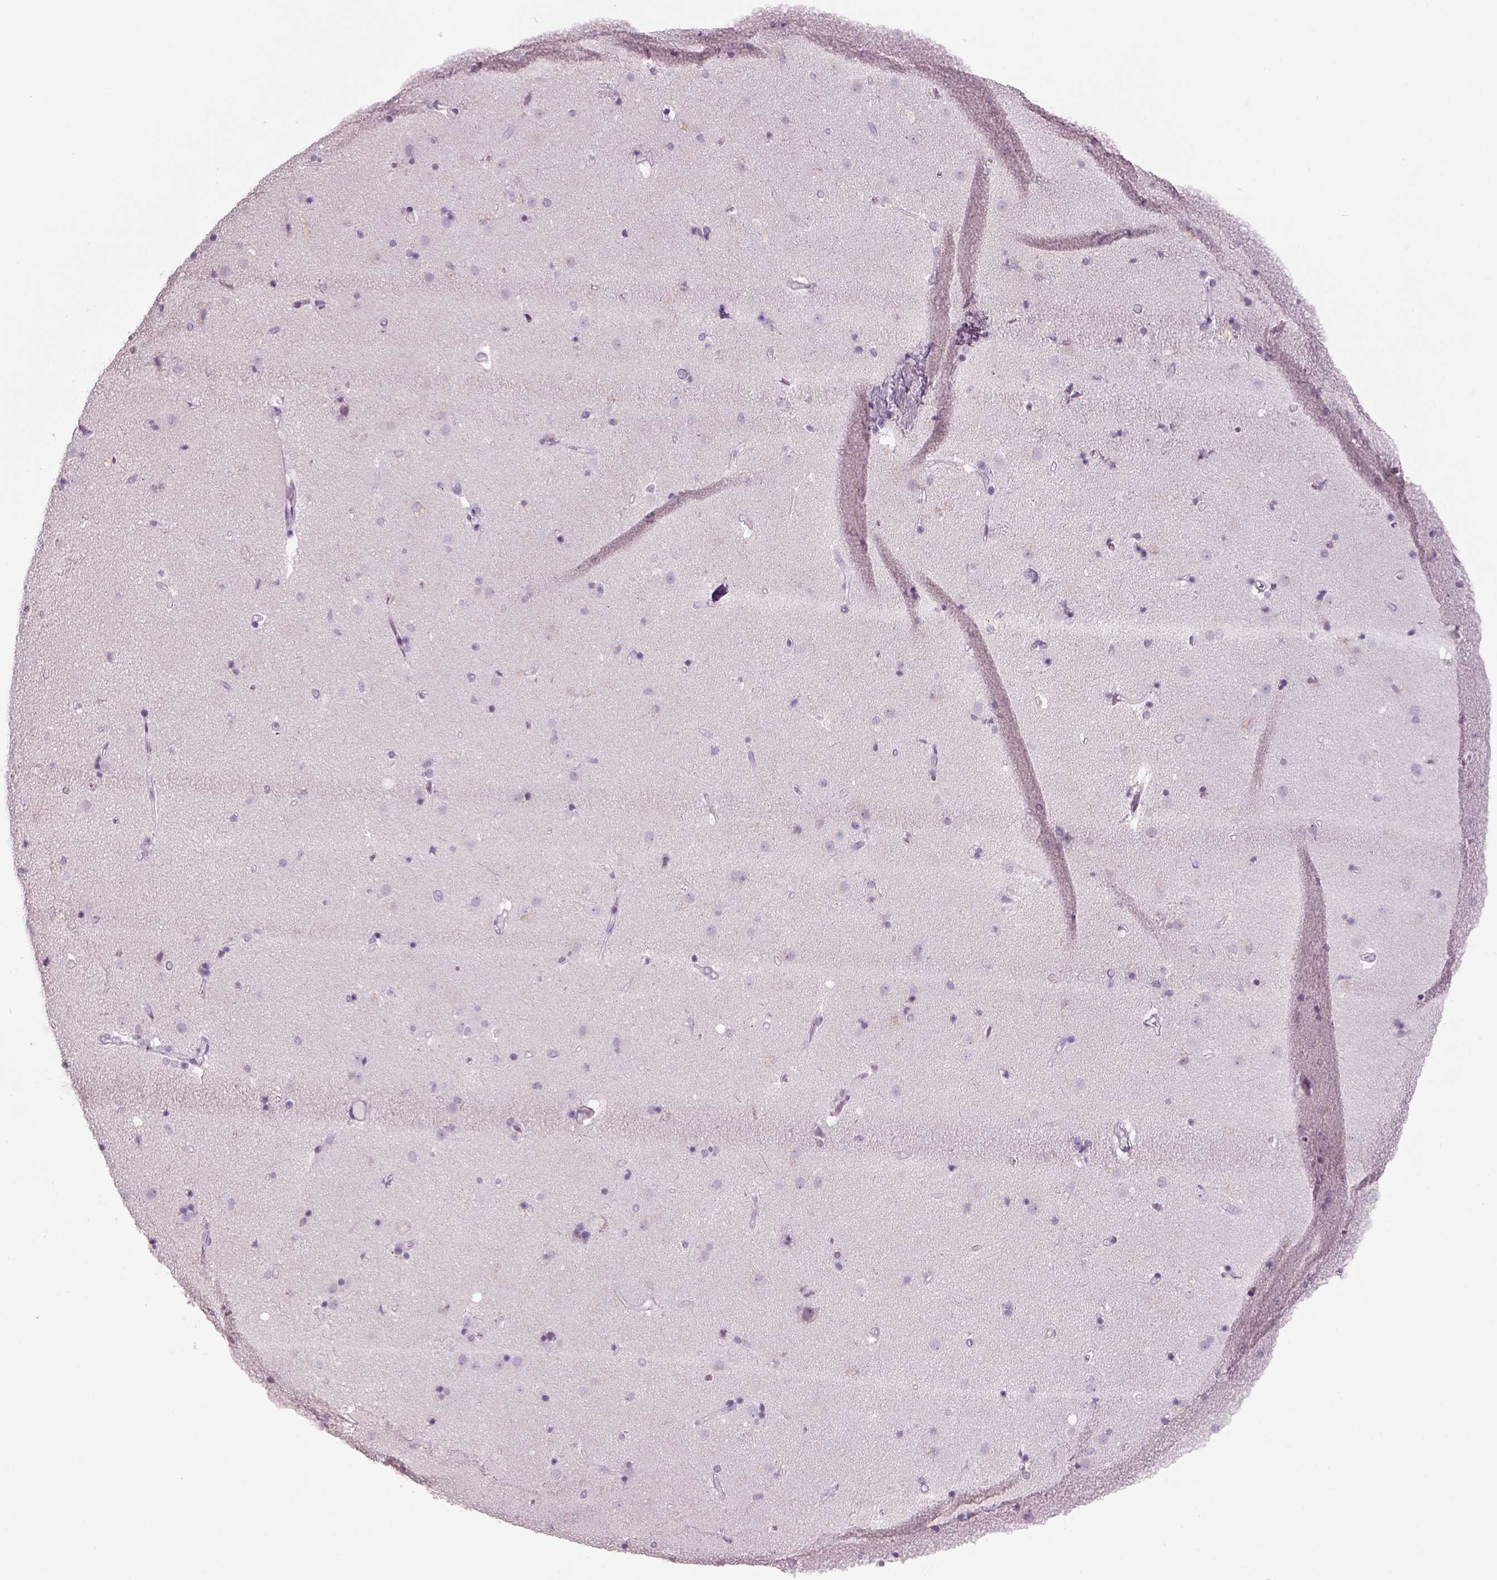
{"staining": {"intensity": "negative", "quantity": "none", "location": "none"}, "tissue": "caudate", "cell_type": "Glial cells", "image_type": "normal", "snomed": [{"axis": "morphology", "description": "Normal tissue, NOS"}, {"axis": "topography", "description": "Lateral ventricle wall"}], "caption": "This is an immunohistochemistry photomicrograph of benign caudate. There is no positivity in glial cells.", "gene": "SLC6A2", "patient": {"sex": "female", "age": 71}}